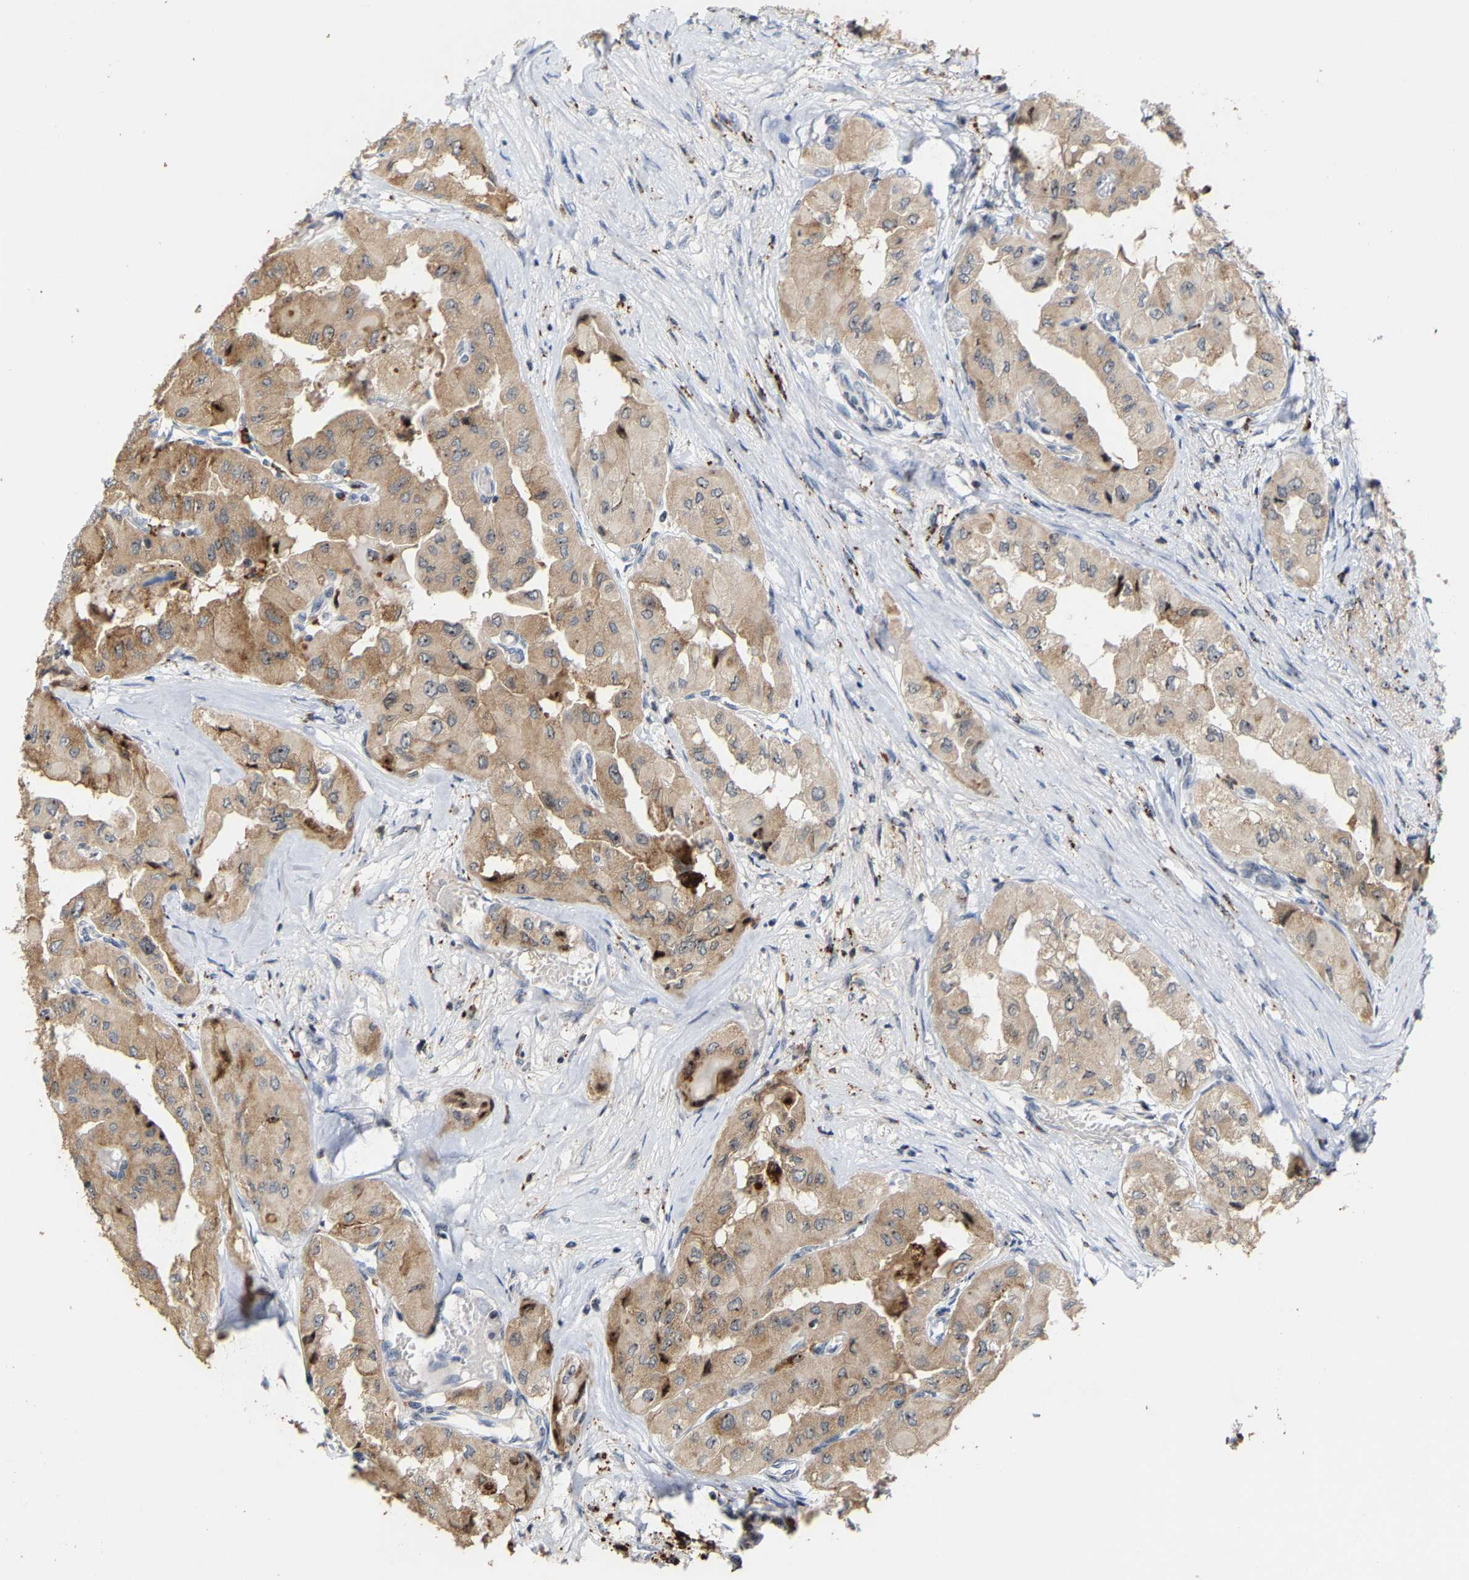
{"staining": {"intensity": "moderate", "quantity": ">75%", "location": "cytoplasmic/membranous"}, "tissue": "thyroid cancer", "cell_type": "Tumor cells", "image_type": "cancer", "snomed": [{"axis": "morphology", "description": "Papillary adenocarcinoma, NOS"}, {"axis": "topography", "description": "Thyroid gland"}], "caption": "An image of human papillary adenocarcinoma (thyroid) stained for a protein reveals moderate cytoplasmic/membranous brown staining in tumor cells.", "gene": "NOP58", "patient": {"sex": "female", "age": 59}}